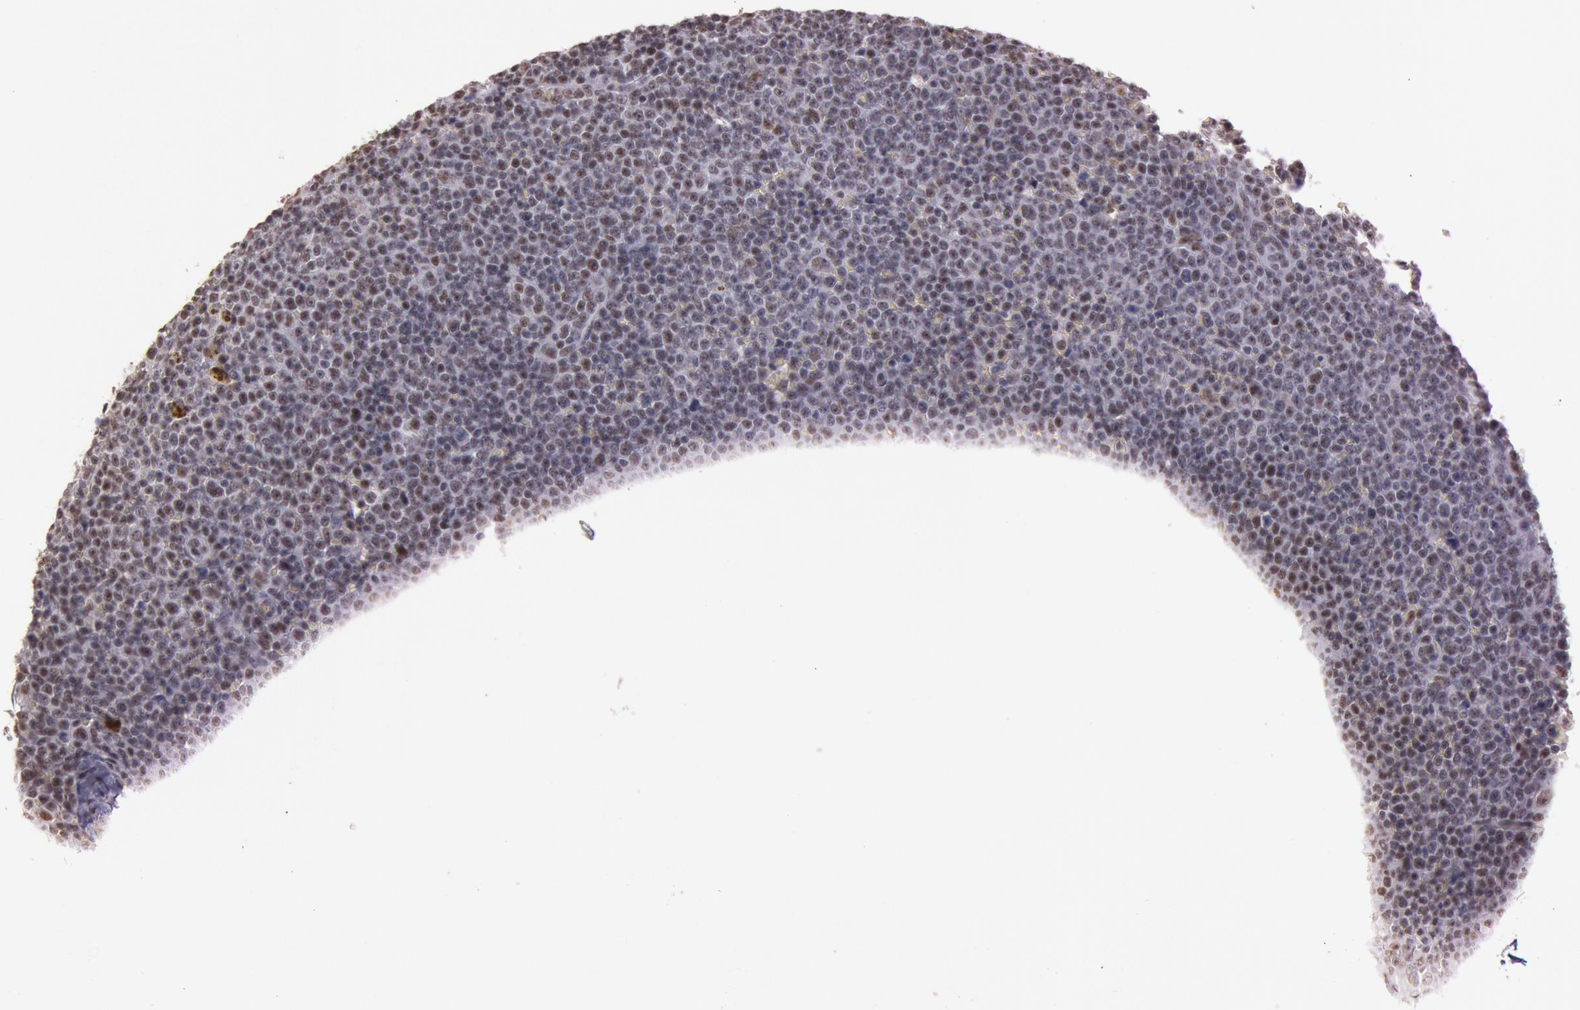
{"staining": {"intensity": "moderate", "quantity": "25%-75%", "location": "nuclear"}, "tissue": "lymphoma", "cell_type": "Tumor cells", "image_type": "cancer", "snomed": [{"axis": "morphology", "description": "Malignant lymphoma, non-Hodgkin's type, Low grade"}, {"axis": "topography", "description": "Lymph node"}], "caption": "Immunohistochemical staining of lymphoma exhibits moderate nuclear protein expression in approximately 25%-75% of tumor cells.", "gene": "TASL", "patient": {"sex": "male", "age": 50}}